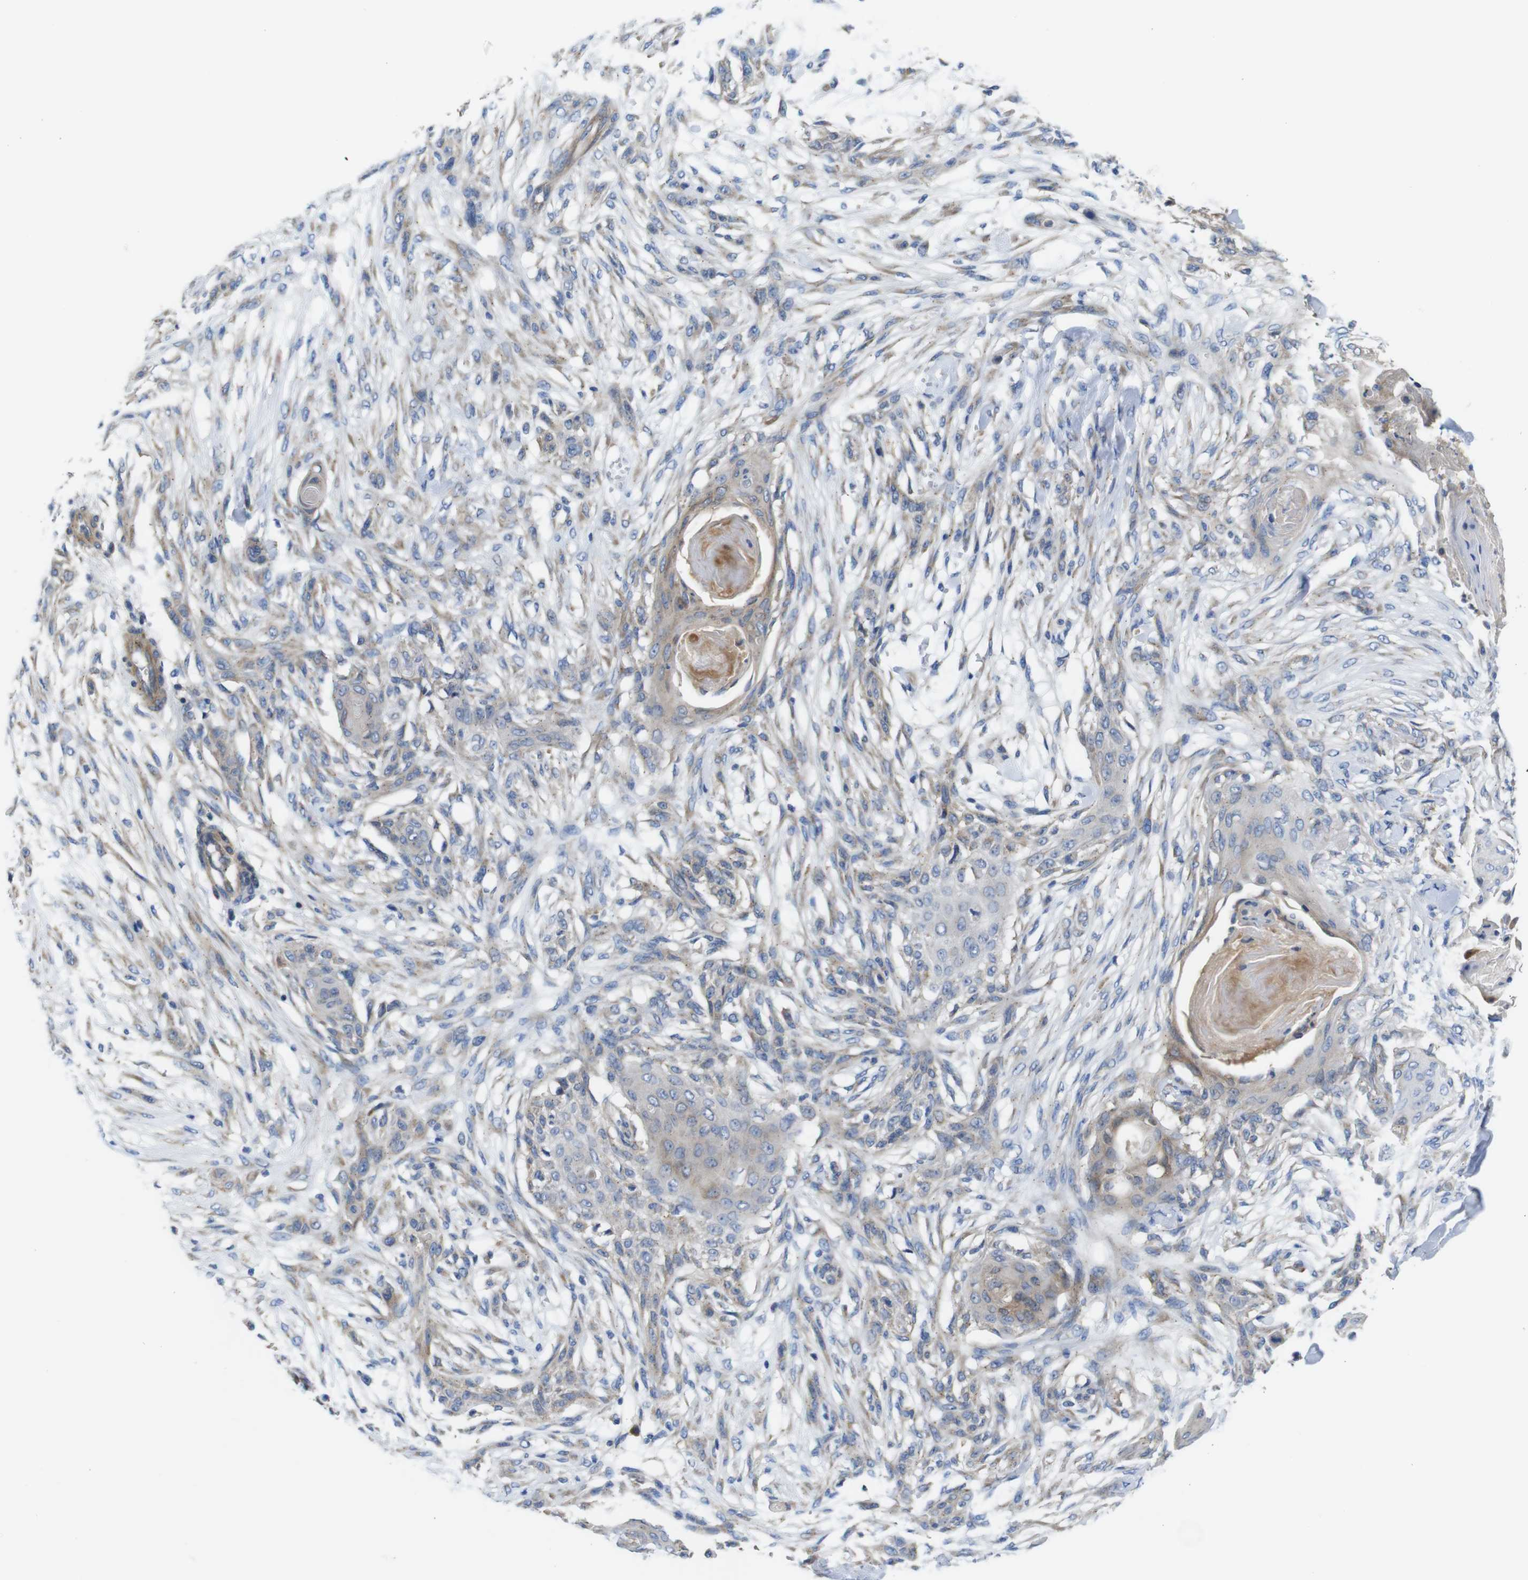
{"staining": {"intensity": "weak", "quantity": "<25%", "location": "cytoplasmic/membranous"}, "tissue": "skin cancer", "cell_type": "Tumor cells", "image_type": "cancer", "snomed": [{"axis": "morphology", "description": "Squamous cell carcinoma, NOS"}, {"axis": "topography", "description": "Skin"}], "caption": "Tumor cells show no significant protein staining in skin cancer (squamous cell carcinoma).", "gene": "DDRGK1", "patient": {"sex": "female", "age": 59}}